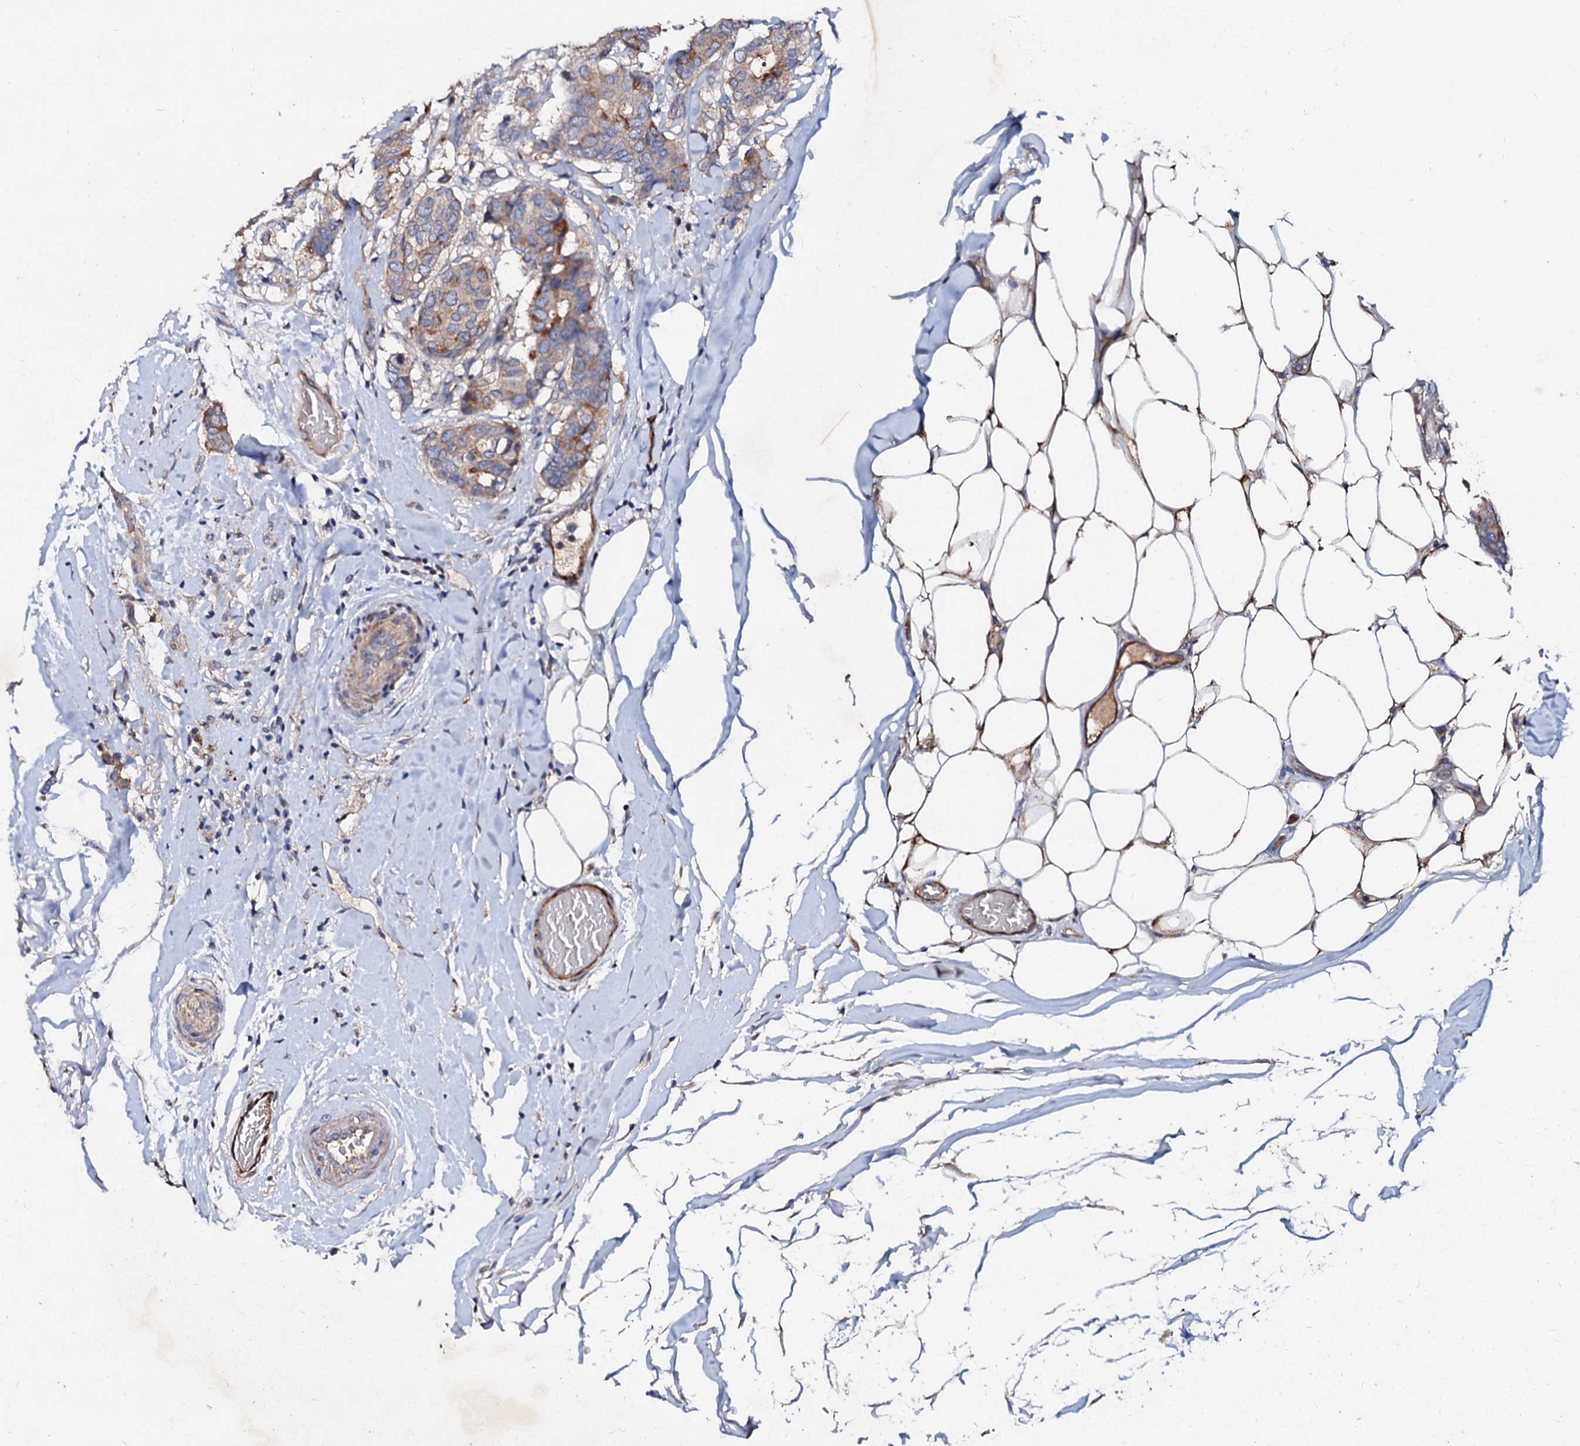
{"staining": {"intensity": "moderate", "quantity": "25%-75%", "location": "cytoplasmic/membranous"}, "tissue": "breast cancer", "cell_type": "Tumor cells", "image_type": "cancer", "snomed": [{"axis": "morphology", "description": "Duct carcinoma"}, {"axis": "topography", "description": "Breast"}], "caption": "There is medium levels of moderate cytoplasmic/membranous staining in tumor cells of breast intraductal carcinoma, as demonstrated by immunohistochemical staining (brown color).", "gene": "FIBIN", "patient": {"sex": "female", "age": 75}}